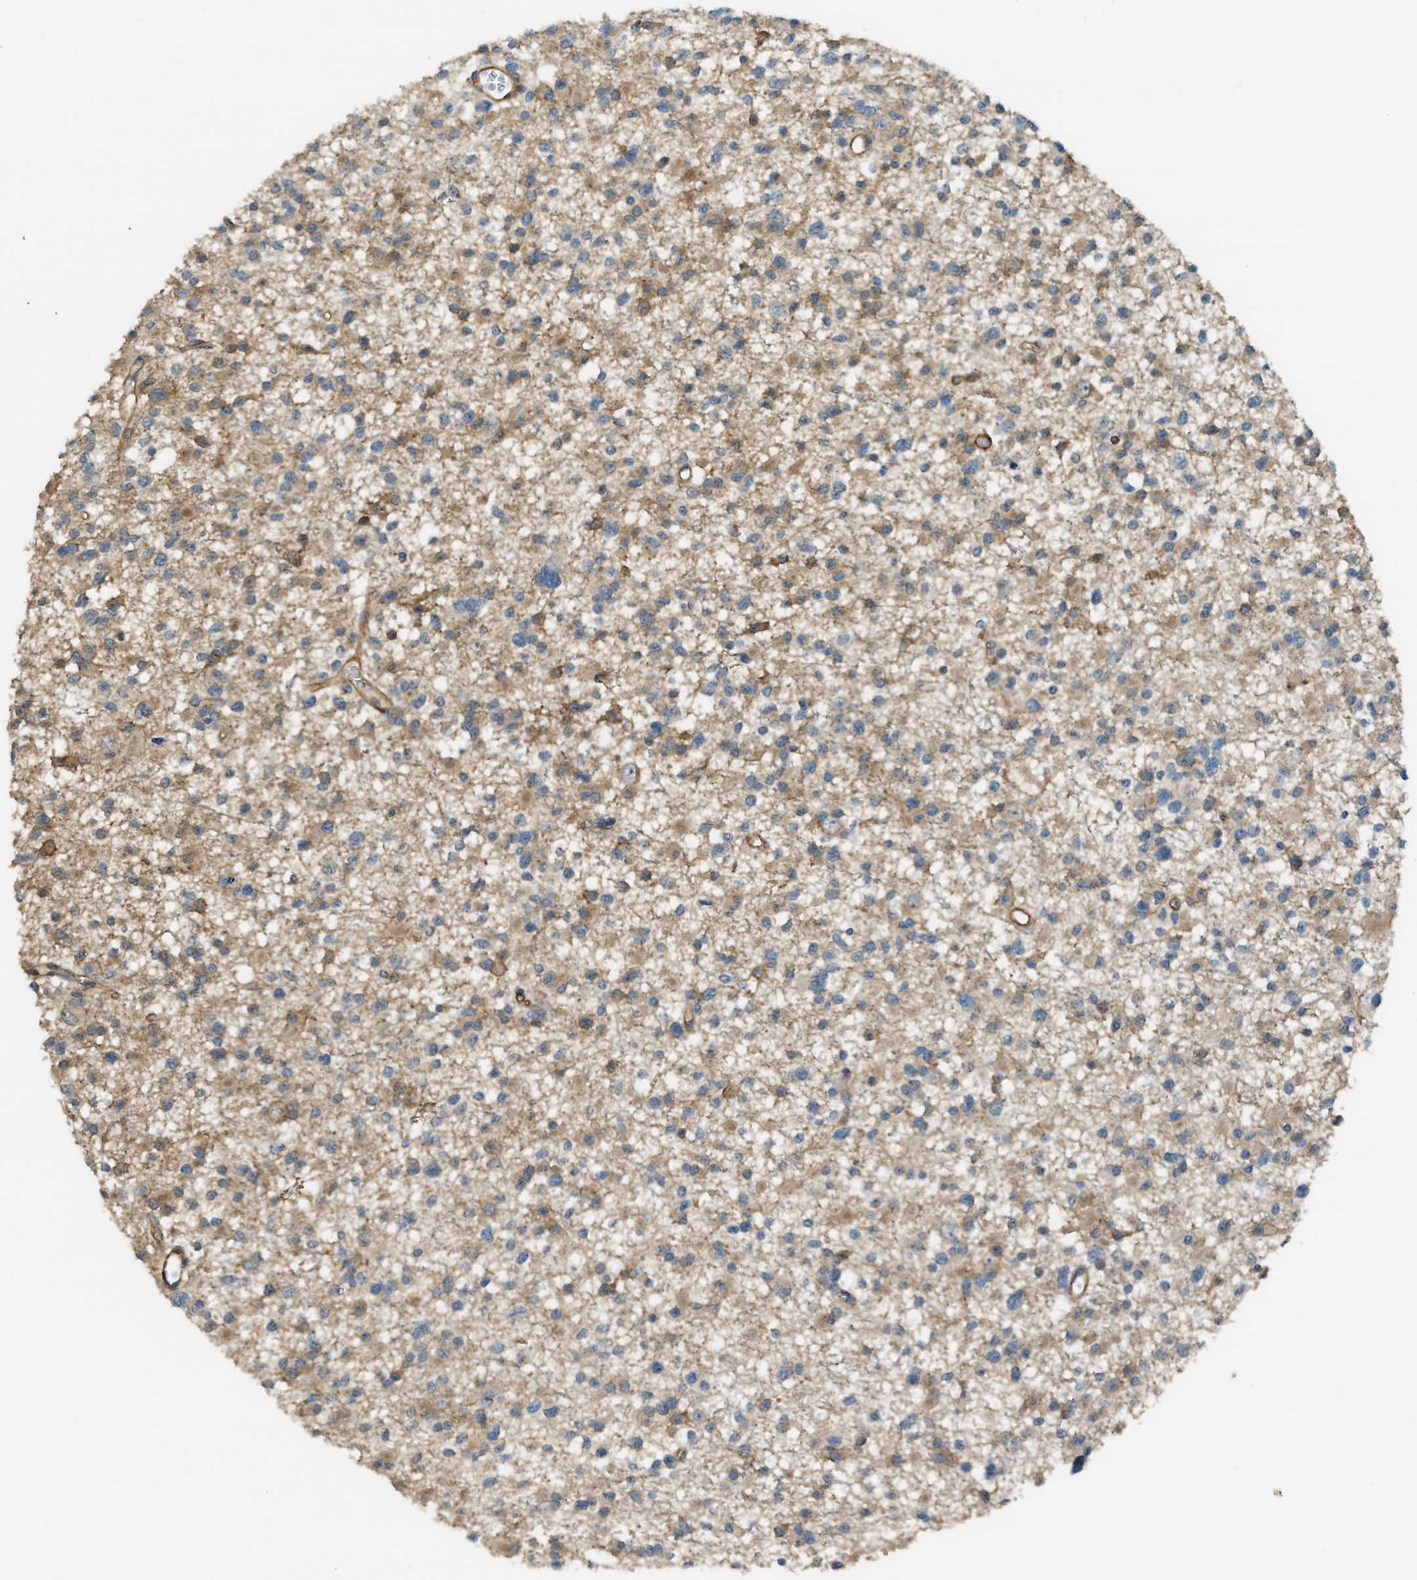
{"staining": {"intensity": "moderate", "quantity": ">75%", "location": "cytoplasmic/membranous"}, "tissue": "glioma", "cell_type": "Tumor cells", "image_type": "cancer", "snomed": [{"axis": "morphology", "description": "Glioma, malignant, Low grade"}, {"axis": "topography", "description": "Brain"}], "caption": "The histopathology image shows a brown stain indicating the presence of a protein in the cytoplasmic/membranous of tumor cells in glioma.", "gene": "KIAA1671", "patient": {"sex": "female", "age": 22}}